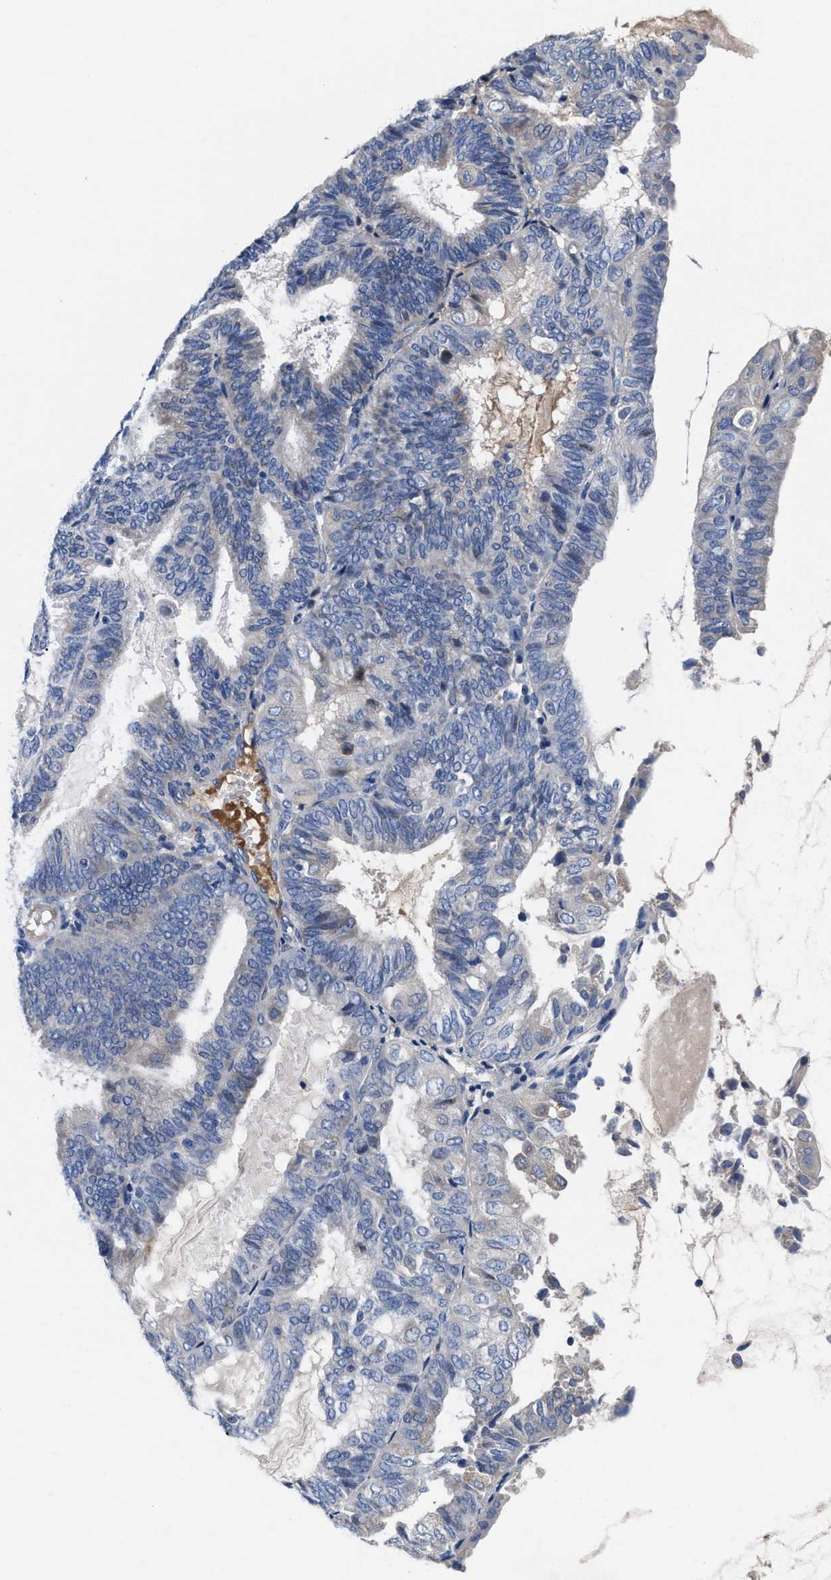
{"staining": {"intensity": "weak", "quantity": "<25%", "location": "cytoplasmic/membranous"}, "tissue": "endometrial cancer", "cell_type": "Tumor cells", "image_type": "cancer", "snomed": [{"axis": "morphology", "description": "Adenocarcinoma, NOS"}, {"axis": "topography", "description": "Endometrium"}], "caption": "Human endometrial cancer stained for a protein using IHC displays no expression in tumor cells.", "gene": "DHRS13", "patient": {"sex": "female", "age": 81}}